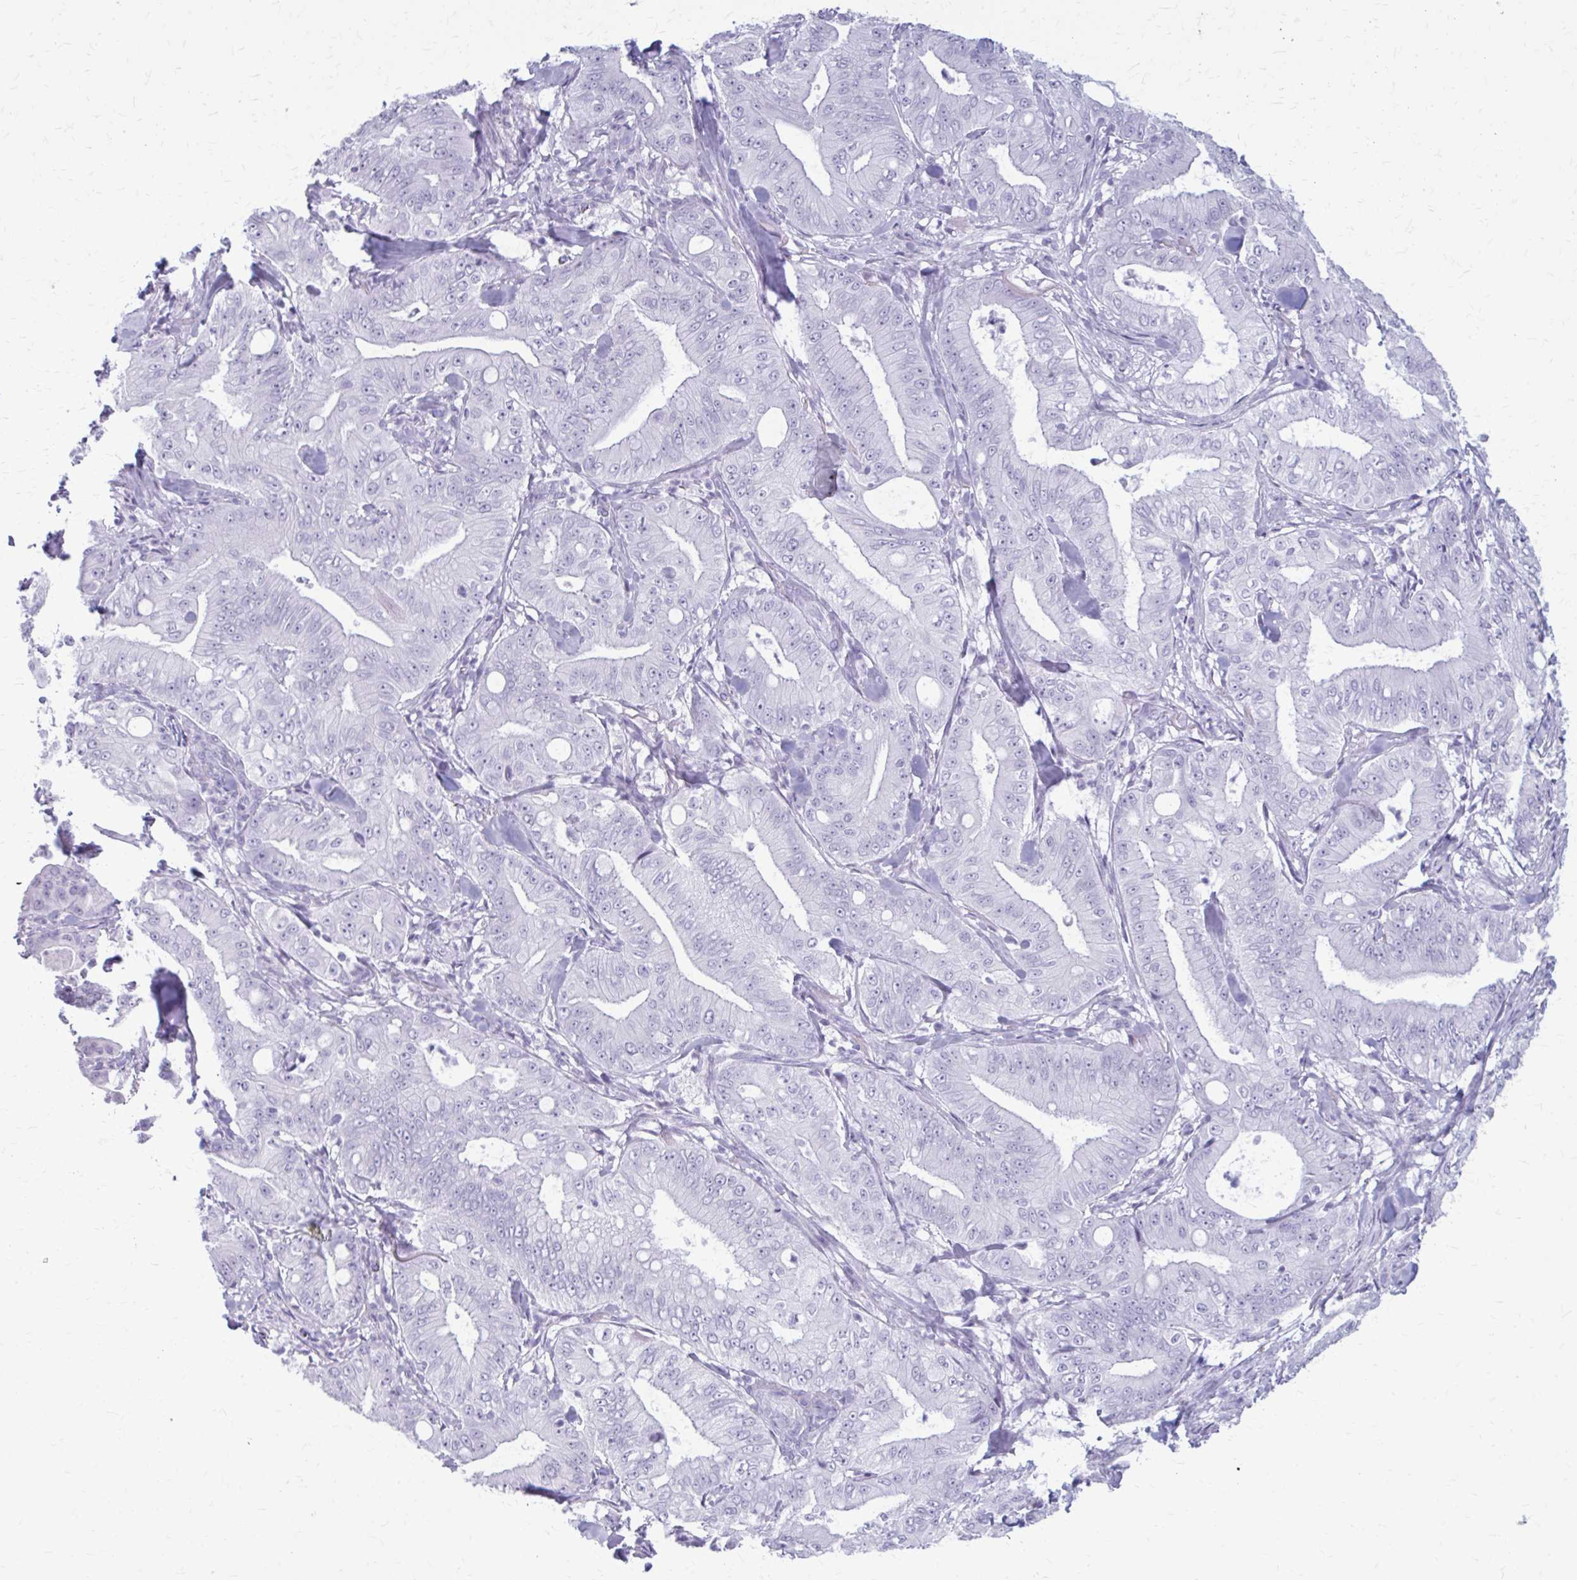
{"staining": {"intensity": "negative", "quantity": "none", "location": "none"}, "tissue": "pancreatic cancer", "cell_type": "Tumor cells", "image_type": "cancer", "snomed": [{"axis": "morphology", "description": "Adenocarcinoma, NOS"}, {"axis": "topography", "description": "Pancreas"}], "caption": "This image is of pancreatic adenocarcinoma stained with IHC to label a protein in brown with the nuclei are counter-stained blue. There is no positivity in tumor cells.", "gene": "KRT5", "patient": {"sex": "male", "age": 71}}